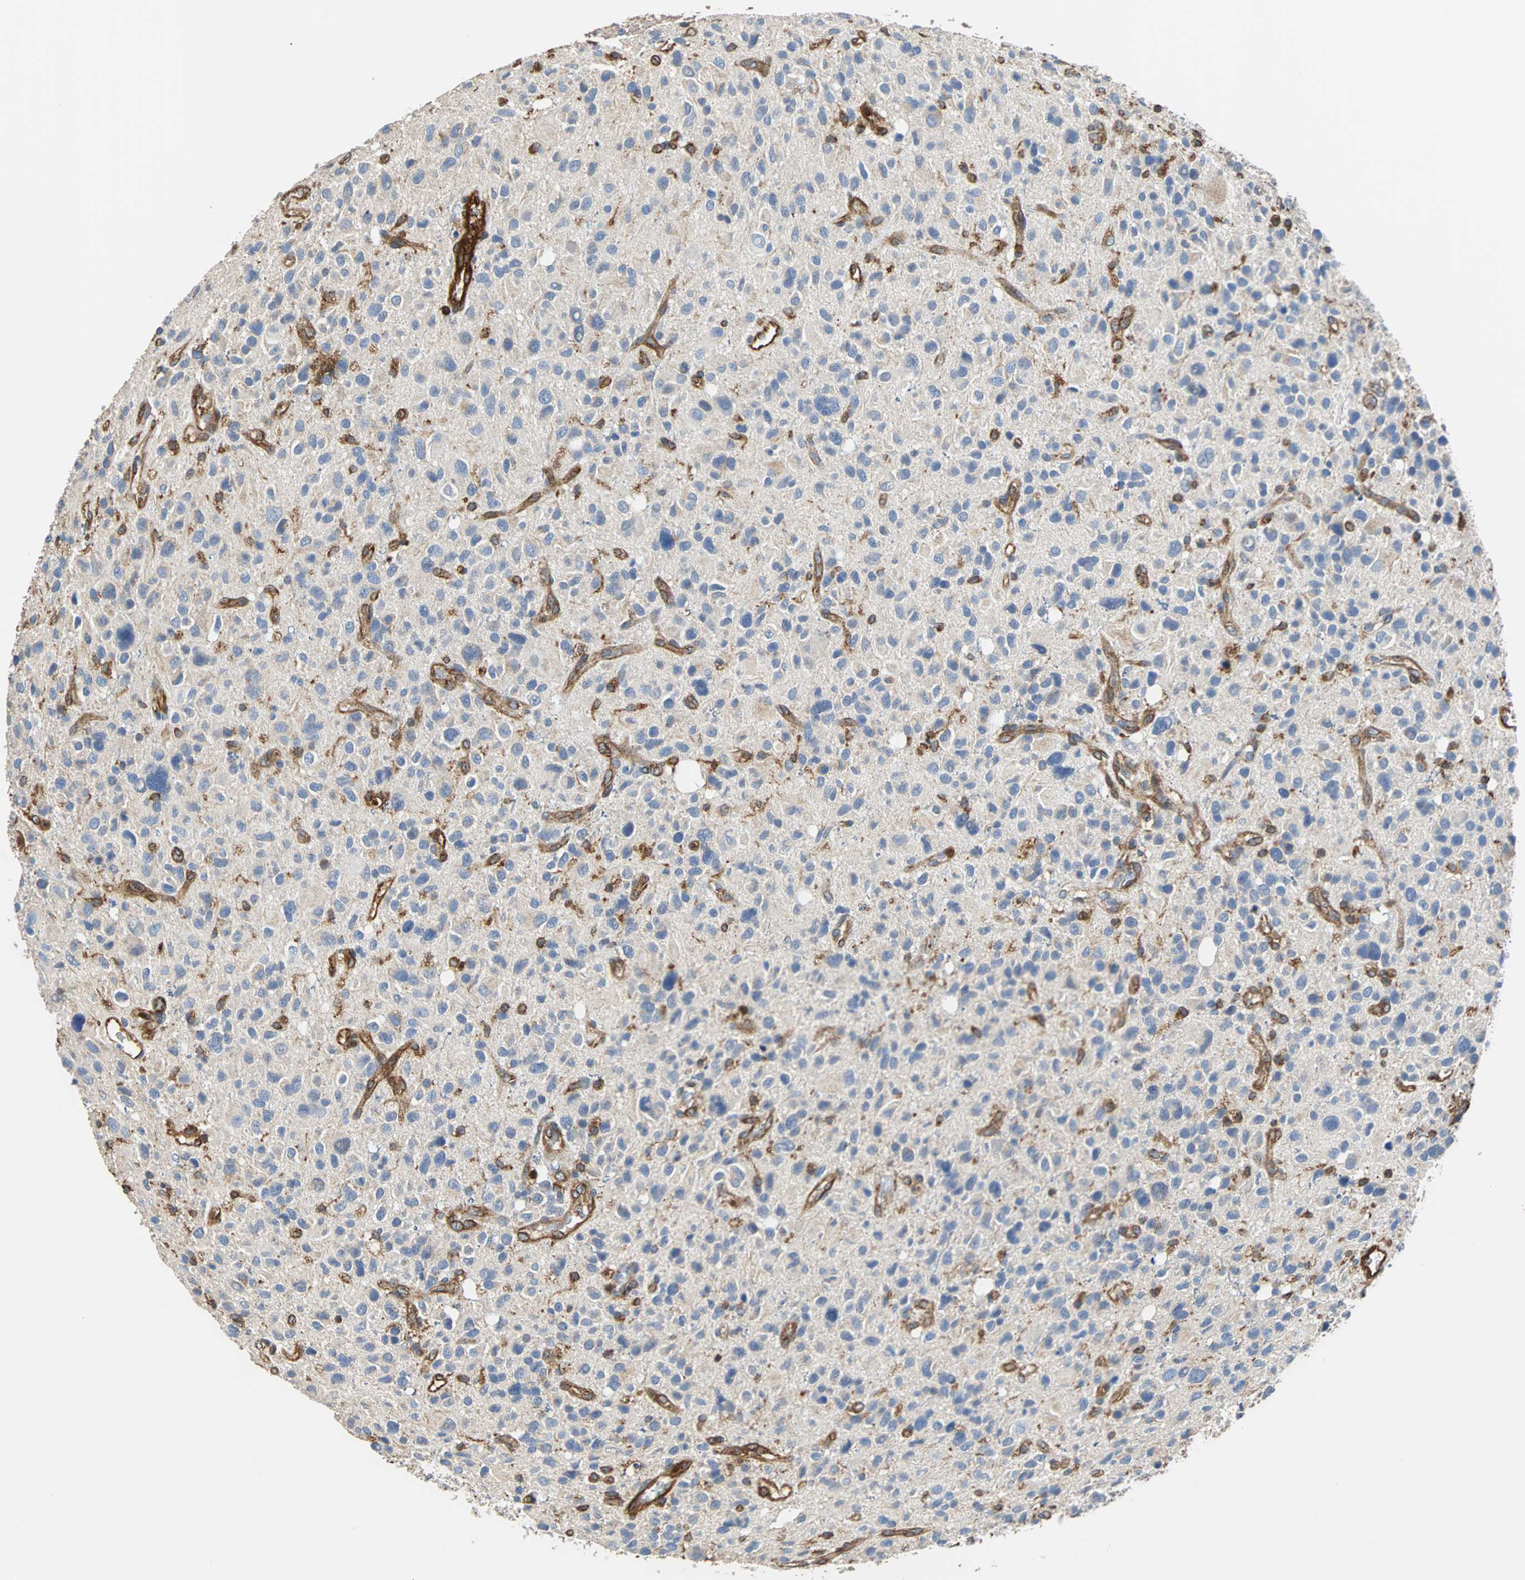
{"staining": {"intensity": "negative", "quantity": "none", "location": "none"}, "tissue": "glioma", "cell_type": "Tumor cells", "image_type": "cancer", "snomed": [{"axis": "morphology", "description": "Glioma, malignant, High grade"}, {"axis": "topography", "description": "Brain"}], "caption": "Human glioma stained for a protein using immunohistochemistry reveals no expression in tumor cells.", "gene": "PLCG2", "patient": {"sex": "male", "age": 48}}